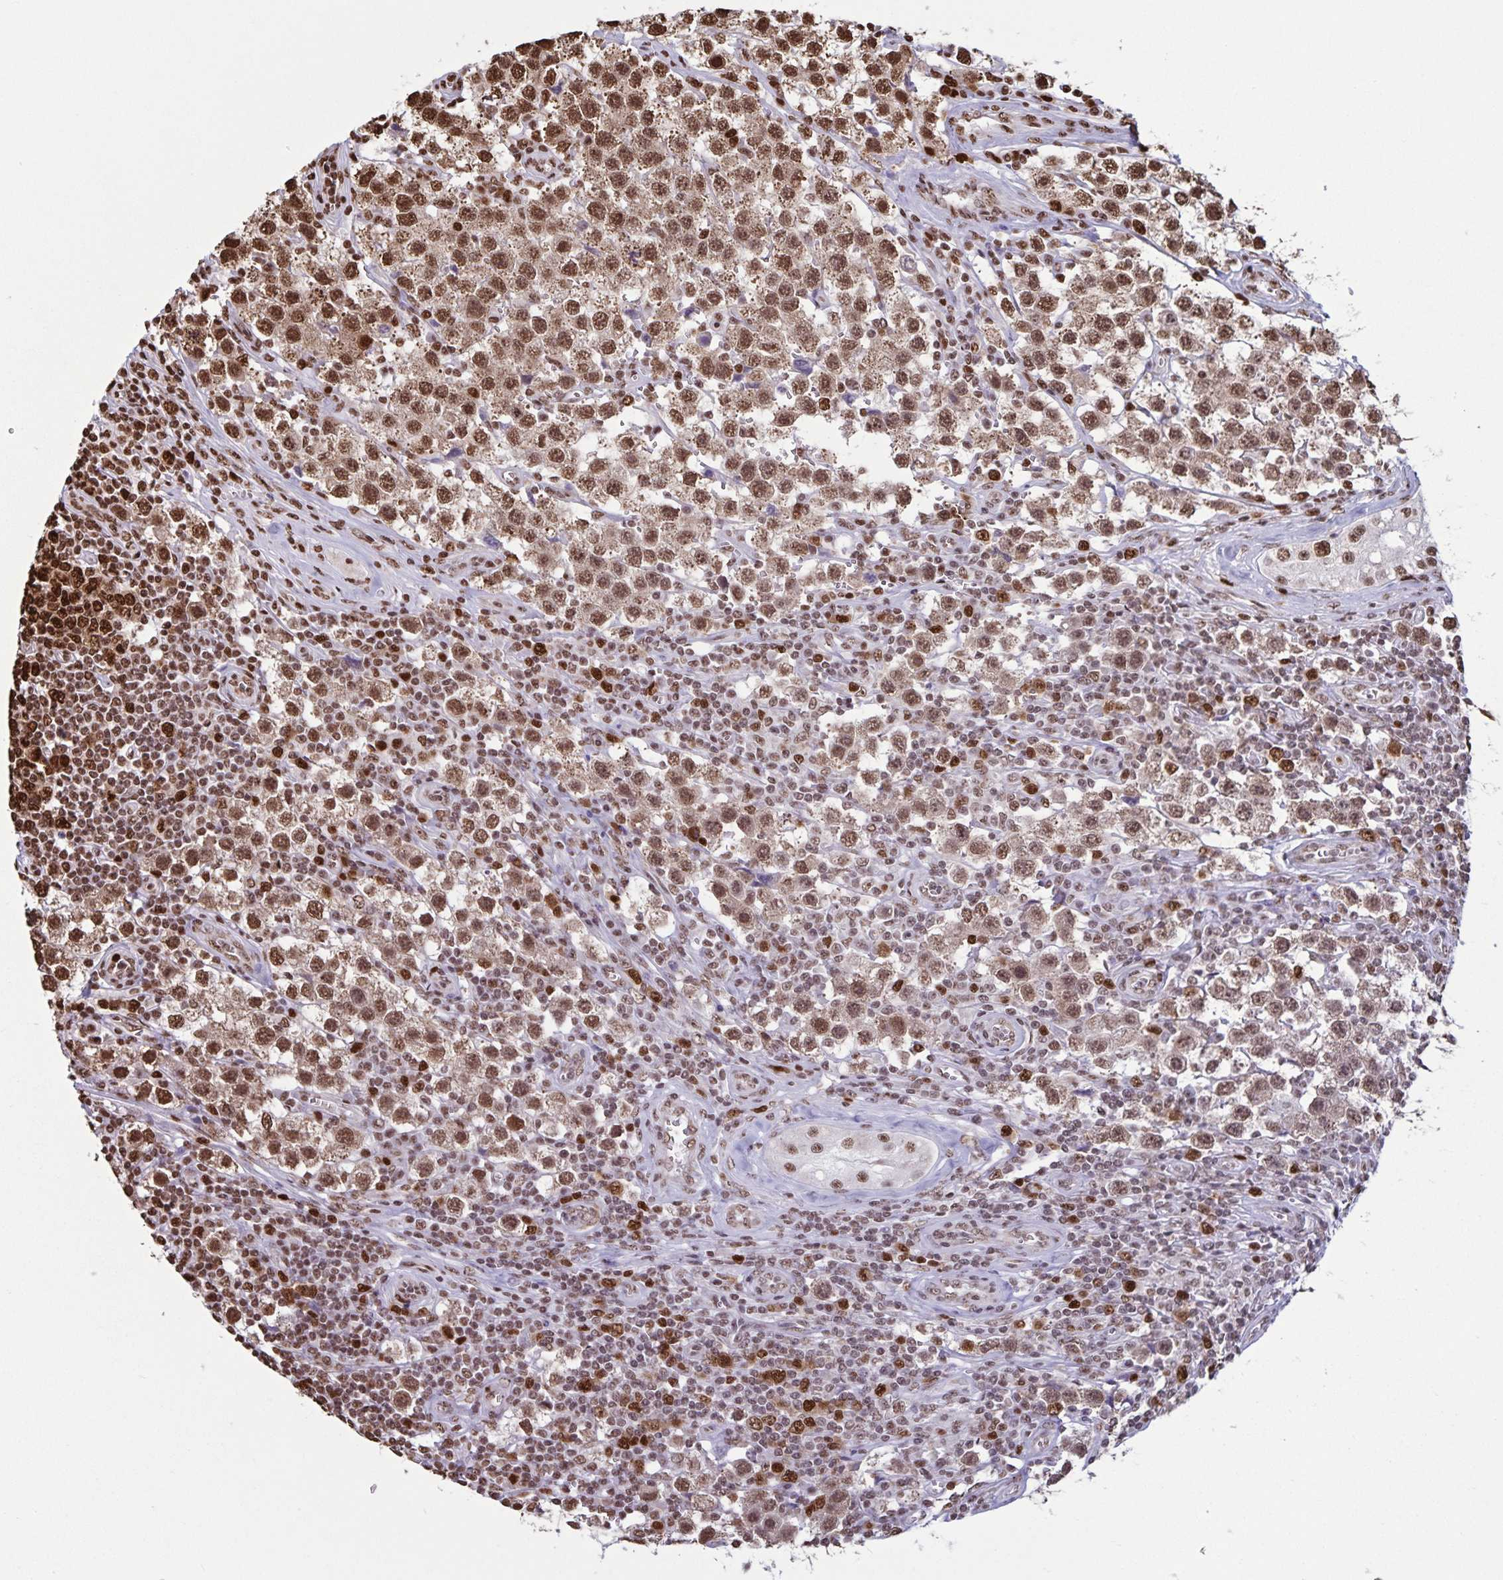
{"staining": {"intensity": "moderate", "quantity": ">75%", "location": "nuclear"}, "tissue": "testis cancer", "cell_type": "Tumor cells", "image_type": "cancer", "snomed": [{"axis": "morphology", "description": "Seminoma, NOS"}, {"axis": "topography", "description": "Testis"}], "caption": "A medium amount of moderate nuclear expression is present in approximately >75% of tumor cells in testis cancer (seminoma) tissue.", "gene": "DUT", "patient": {"sex": "male", "age": 34}}